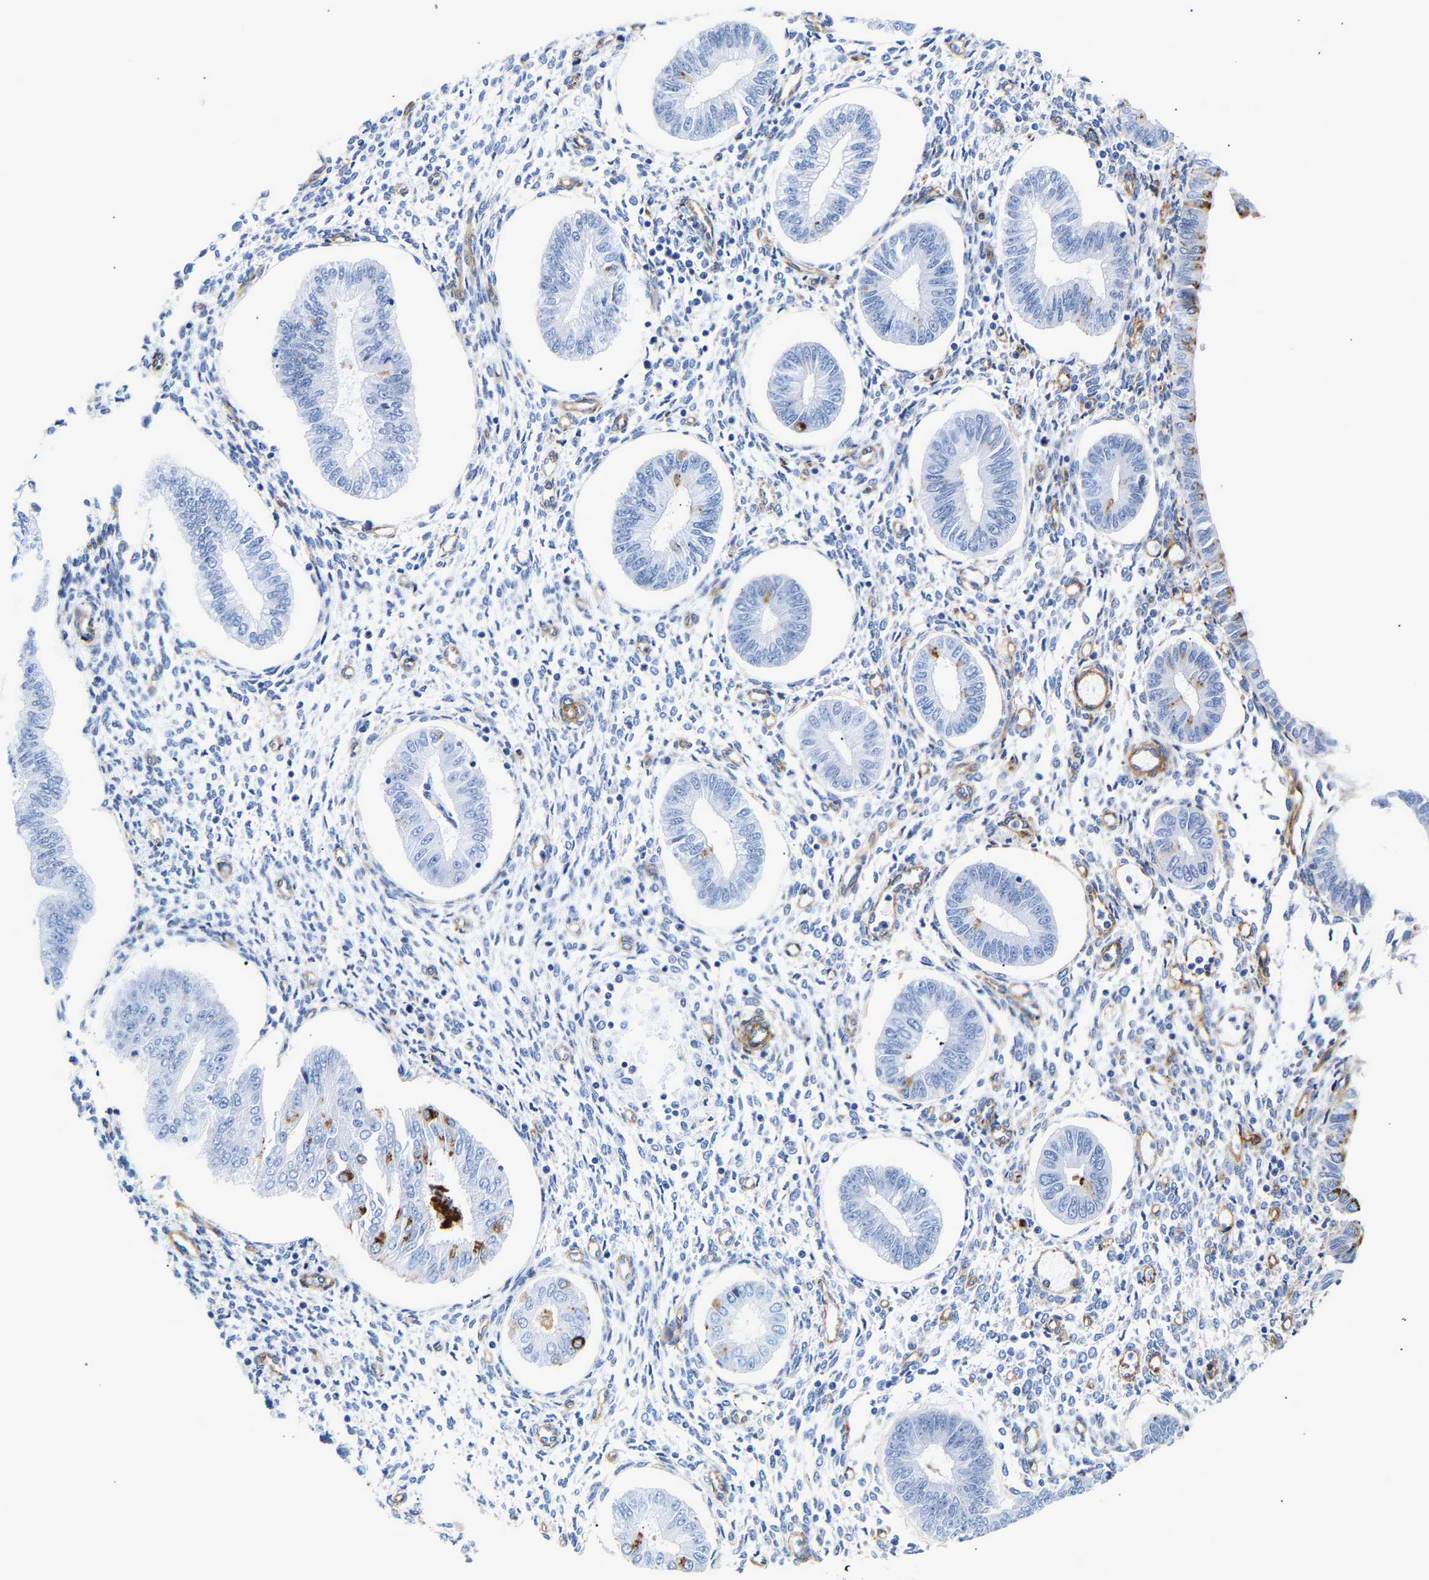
{"staining": {"intensity": "negative", "quantity": "none", "location": "none"}, "tissue": "endometrium", "cell_type": "Cells in endometrial stroma", "image_type": "normal", "snomed": [{"axis": "morphology", "description": "Normal tissue, NOS"}, {"axis": "topography", "description": "Endometrium"}], "caption": "Immunohistochemistry photomicrograph of normal endometrium: human endometrium stained with DAB (3,3'-diaminobenzidine) shows no significant protein staining in cells in endometrial stroma.", "gene": "IGFBP7", "patient": {"sex": "female", "age": 50}}